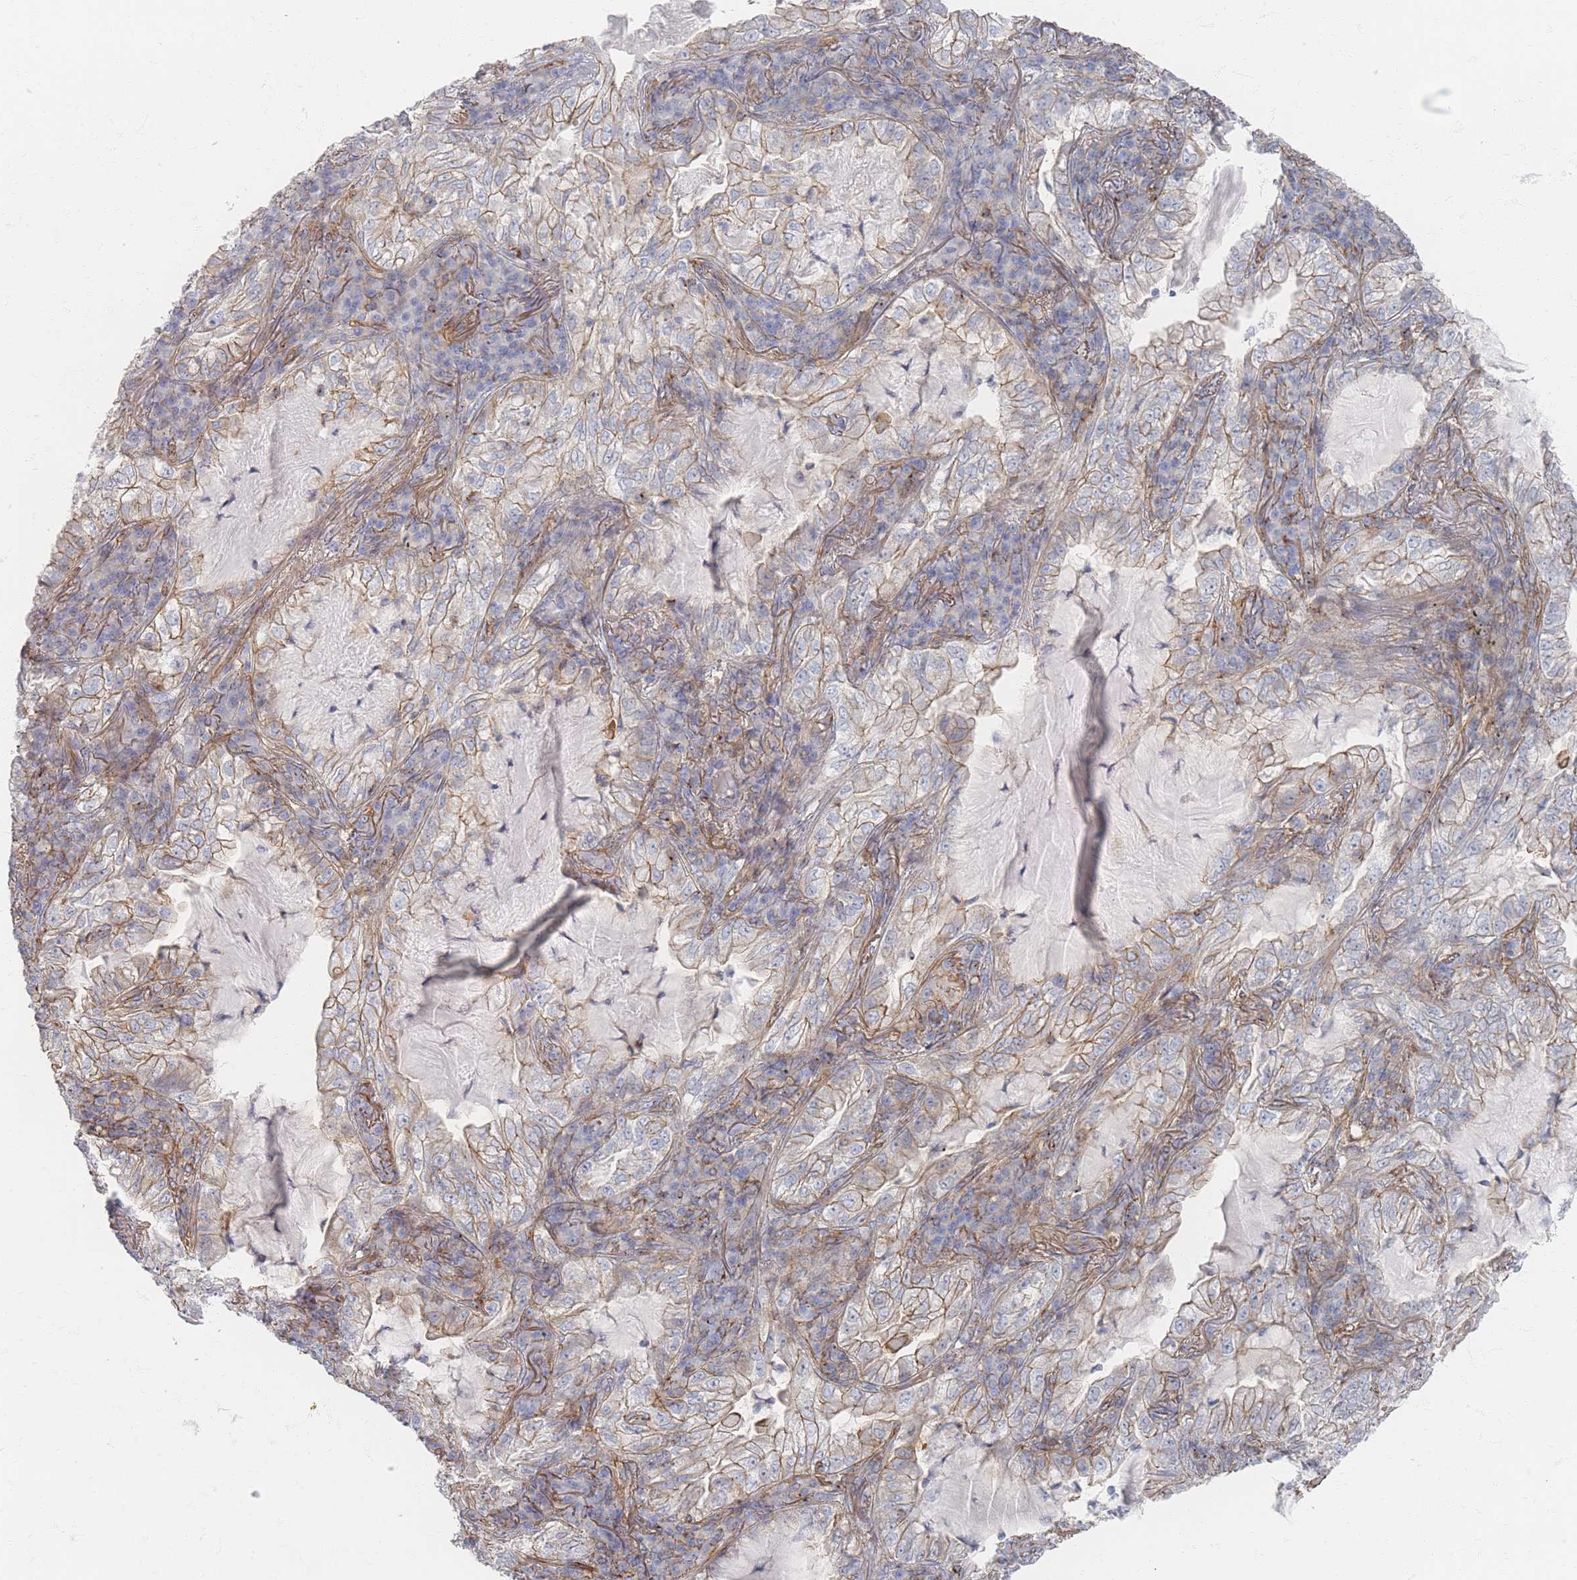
{"staining": {"intensity": "weak", "quantity": "25%-75%", "location": "cytoplasmic/membranous"}, "tissue": "lung cancer", "cell_type": "Tumor cells", "image_type": "cancer", "snomed": [{"axis": "morphology", "description": "Adenocarcinoma, NOS"}, {"axis": "topography", "description": "Lung"}], "caption": "Protein expression analysis of lung cancer exhibits weak cytoplasmic/membranous expression in approximately 25%-75% of tumor cells. (DAB IHC with brightfield microscopy, high magnification).", "gene": "GNB1", "patient": {"sex": "female", "age": 73}}